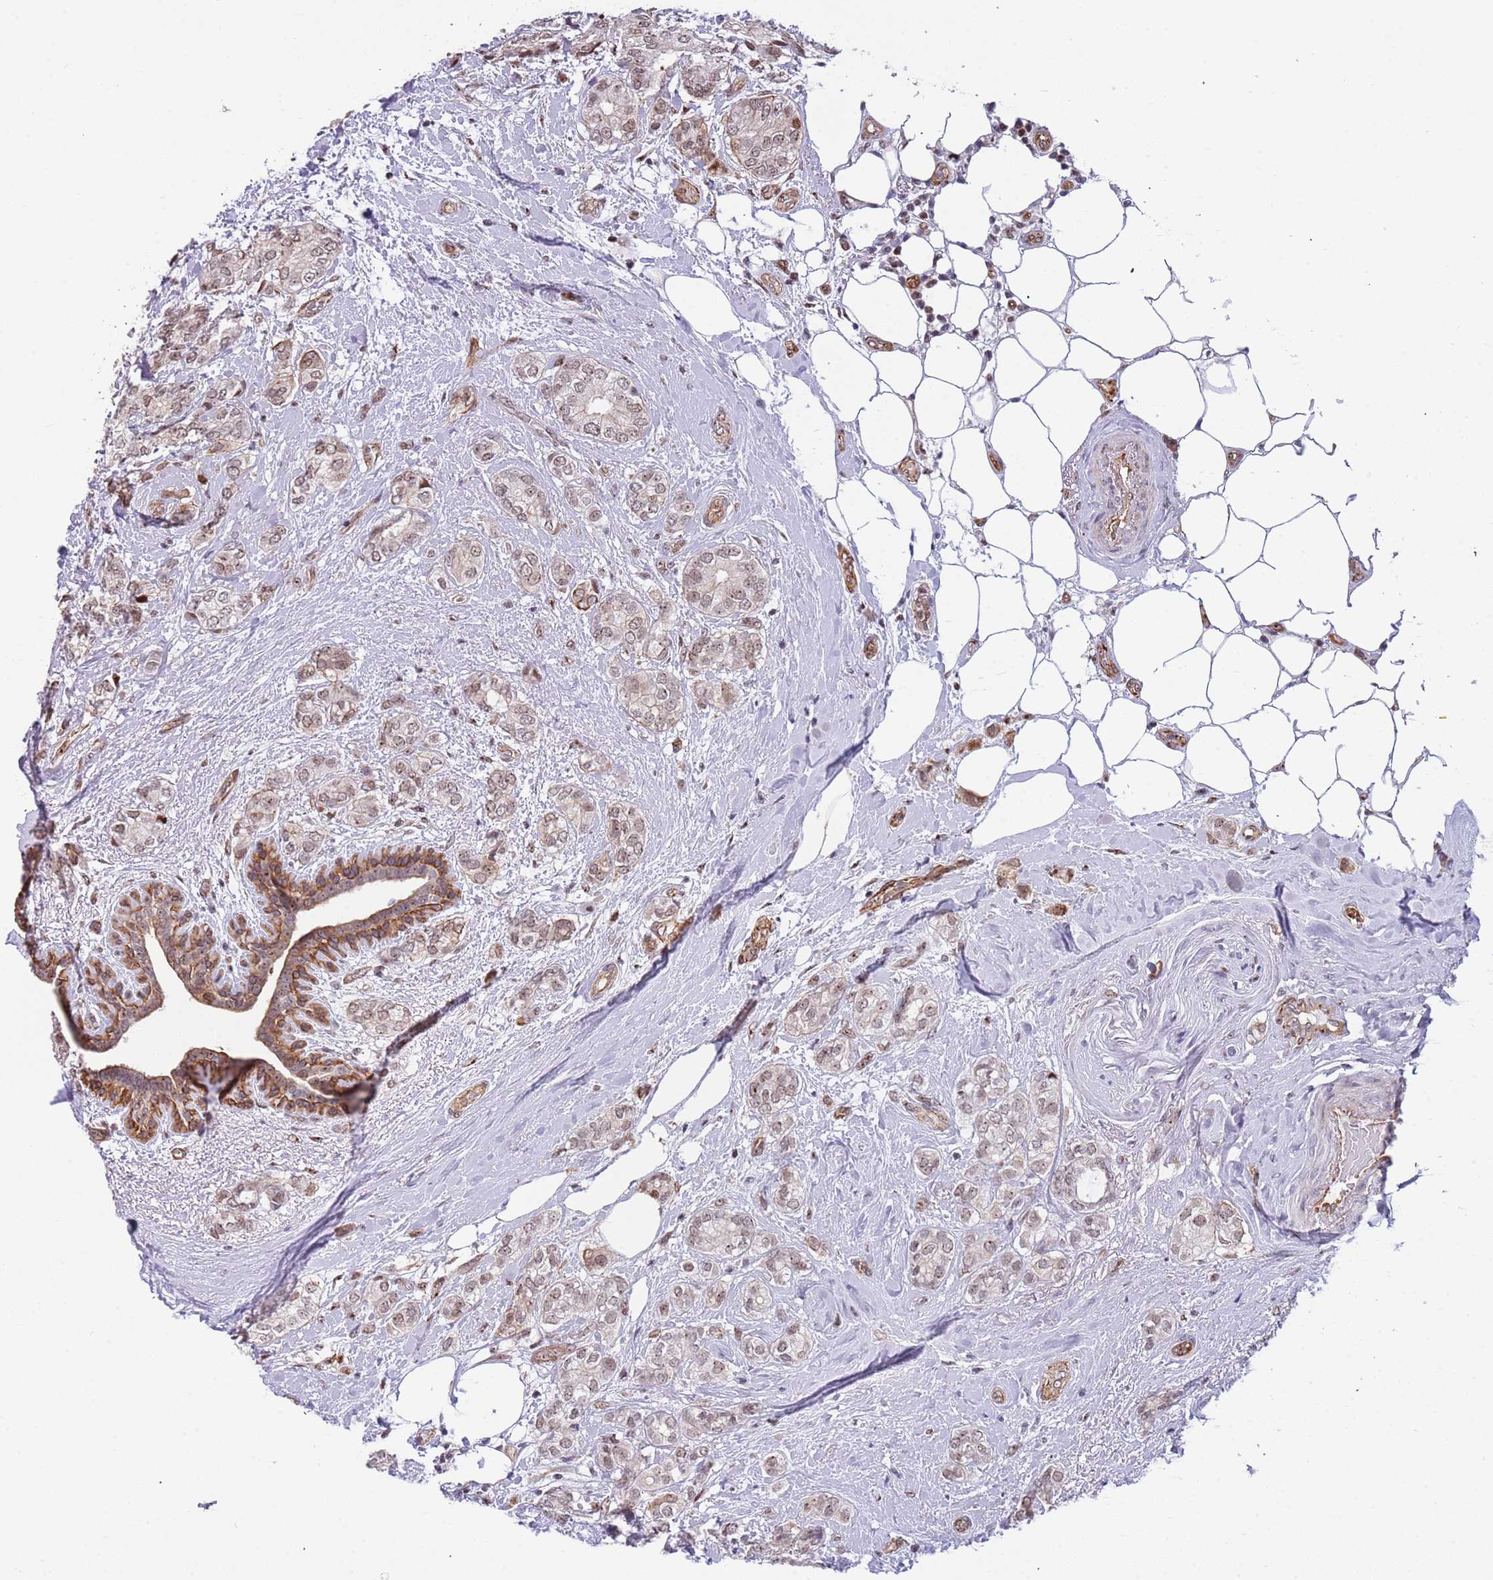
{"staining": {"intensity": "moderate", "quantity": "25%-75%", "location": "nuclear"}, "tissue": "breast cancer", "cell_type": "Tumor cells", "image_type": "cancer", "snomed": [{"axis": "morphology", "description": "Duct carcinoma"}, {"axis": "topography", "description": "Breast"}], "caption": "Protein expression analysis of human breast cancer reveals moderate nuclear staining in about 25%-75% of tumor cells.", "gene": "LRMDA", "patient": {"sex": "female", "age": 73}}